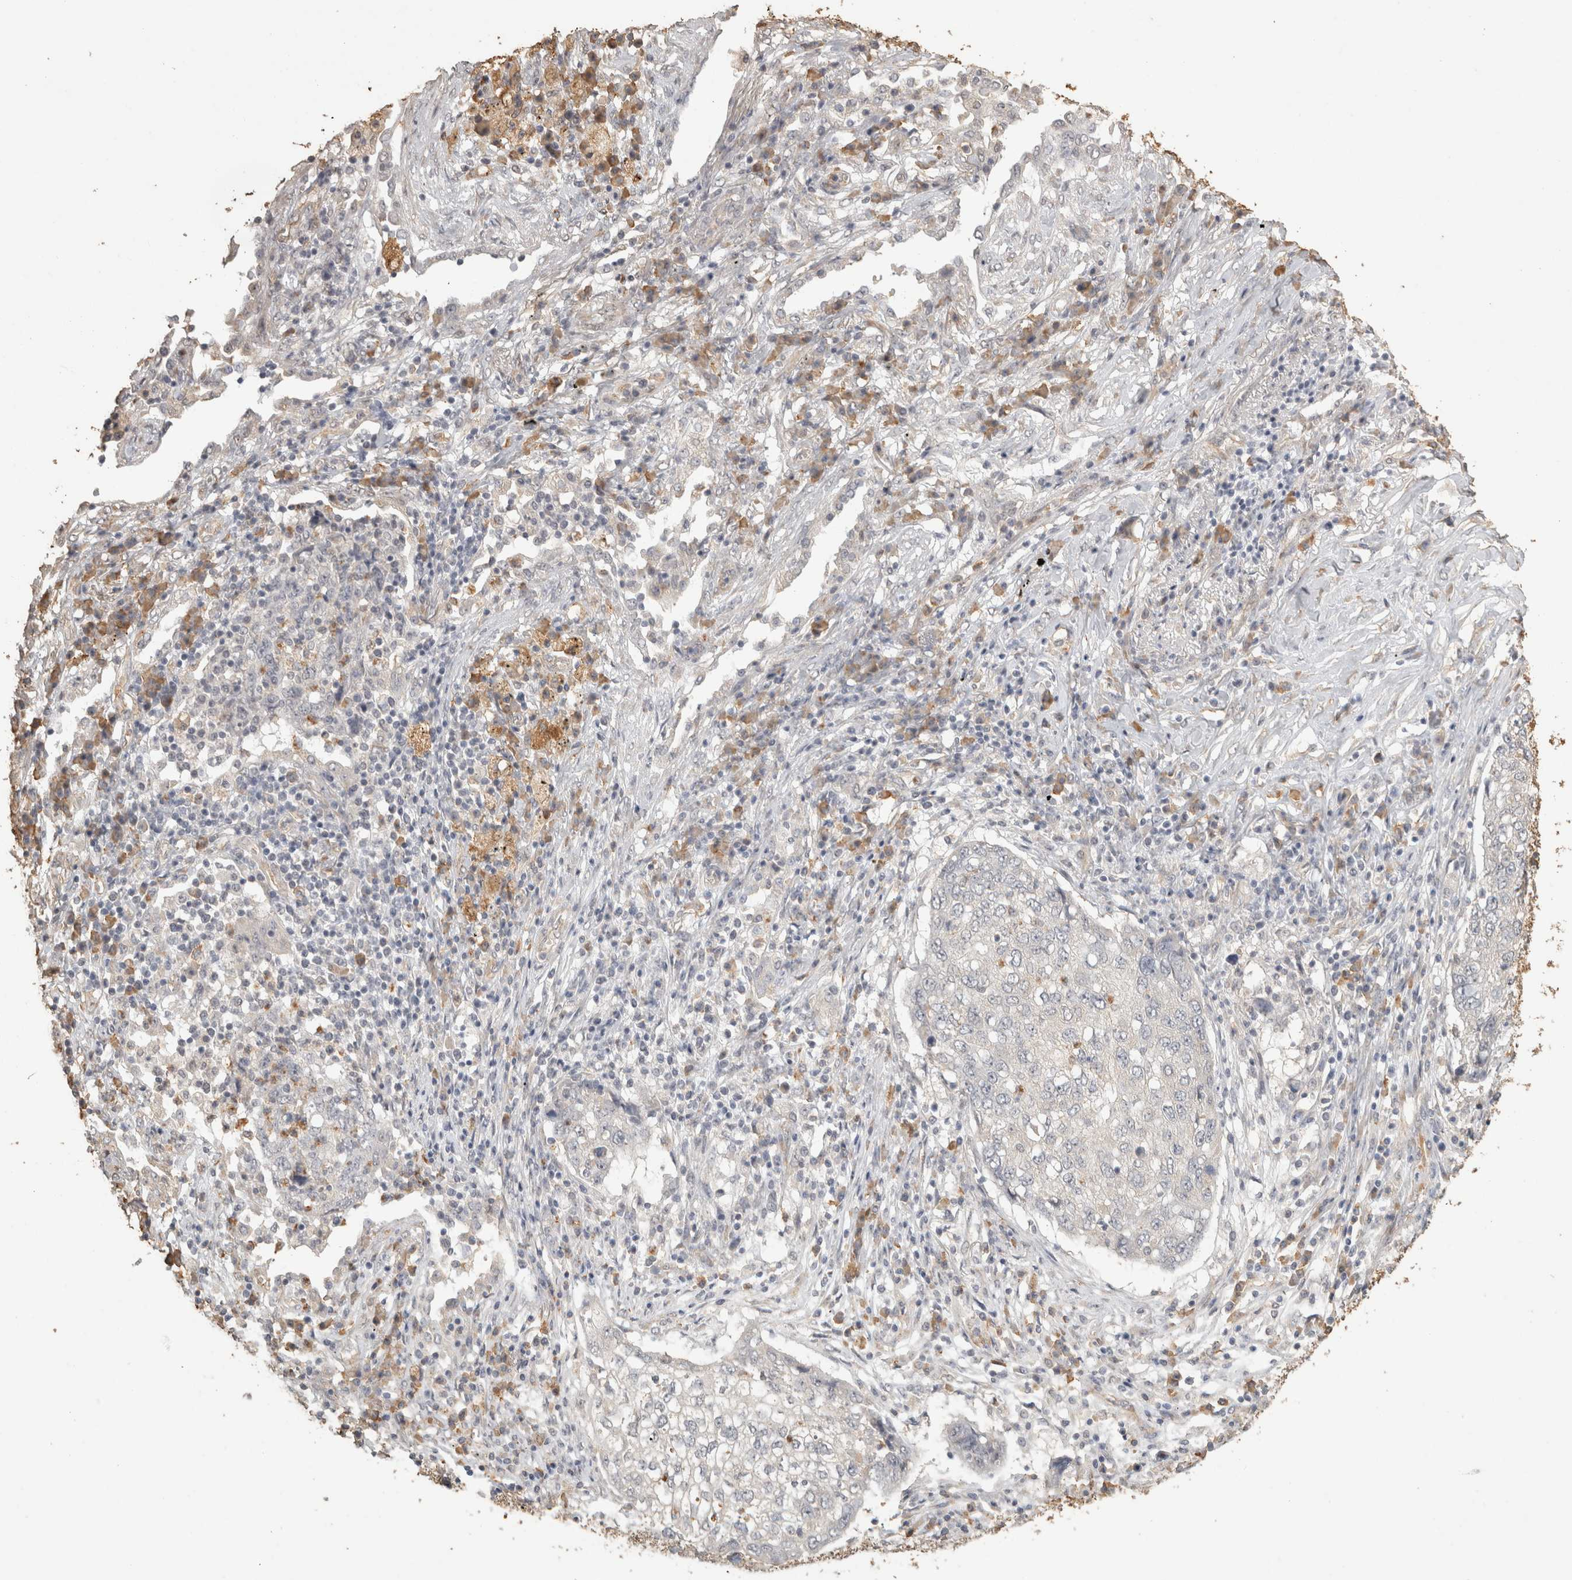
{"staining": {"intensity": "negative", "quantity": "none", "location": "none"}, "tissue": "lung cancer", "cell_type": "Tumor cells", "image_type": "cancer", "snomed": [{"axis": "morphology", "description": "Squamous cell carcinoma, NOS"}, {"axis": "topography", "description": "Lung"}], "caption": "This is an IHC histopathology image of lung cancer (squamous cell carcinoma). There is no positivity in tumor cells.", "gene": "REPS2", "patient": {"sex": "female", "age": 63}}